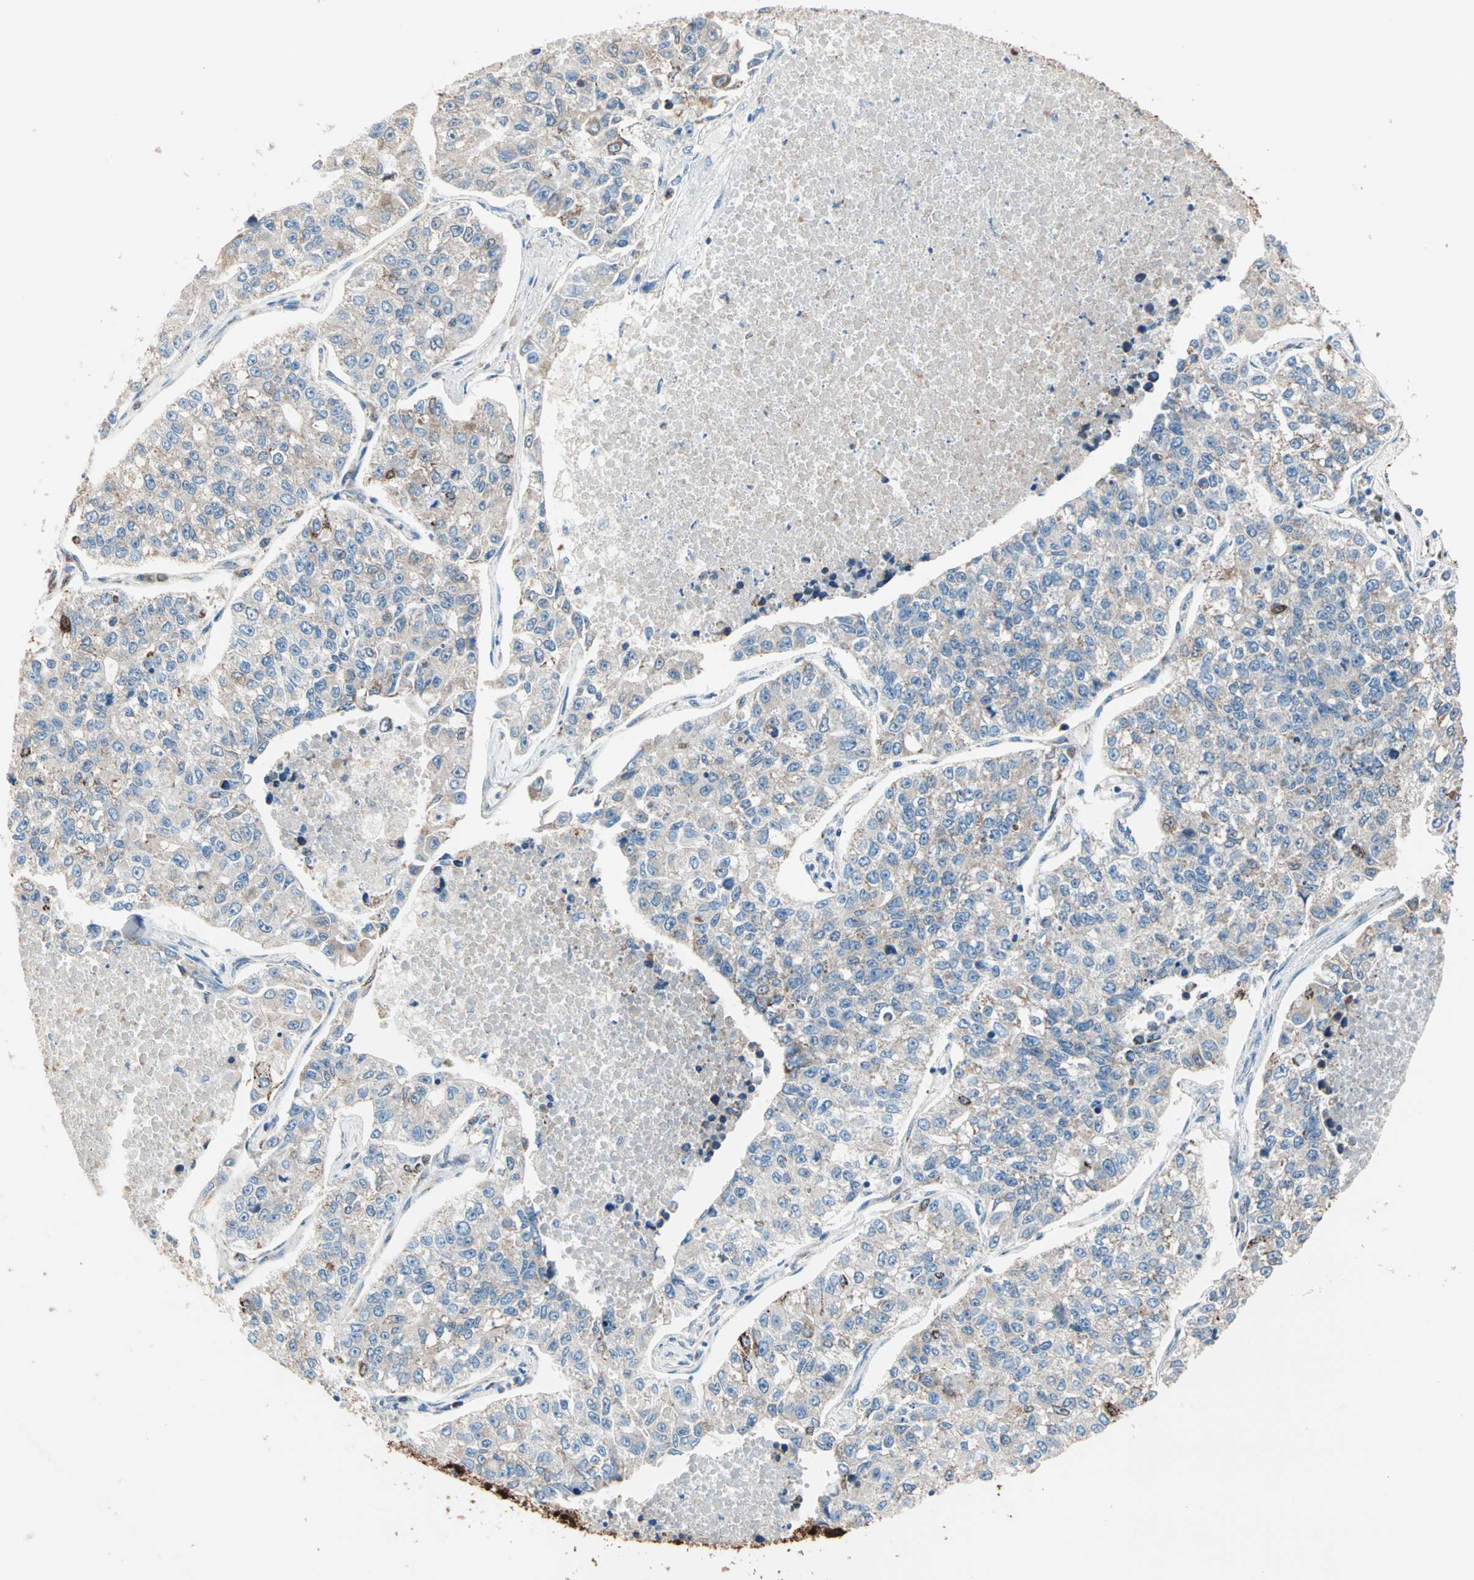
{"staining": {"intensity": "weak", "quantity": "25%-75%", "location": "cytoplasmic/membranous"}, "tissue": "lung cancer", "cell_type": "Tumor cells", "image_type": "cancer", "snomed": [{"axis": "morphology", "description": "Adenocarcinoma, NOS"}, {"axis": "topography", "description": "Lung"}], "caption": "The image shows staining of lung cancer (adenocarcinoma), revealing weak cytoplasmic/membranous protein staining (brown color) within tumor cells. (DAB = brown stain, brightfield microscopy at high magnification).", "gene": "TST", "patient": {"sex": "male", "age": 49}}